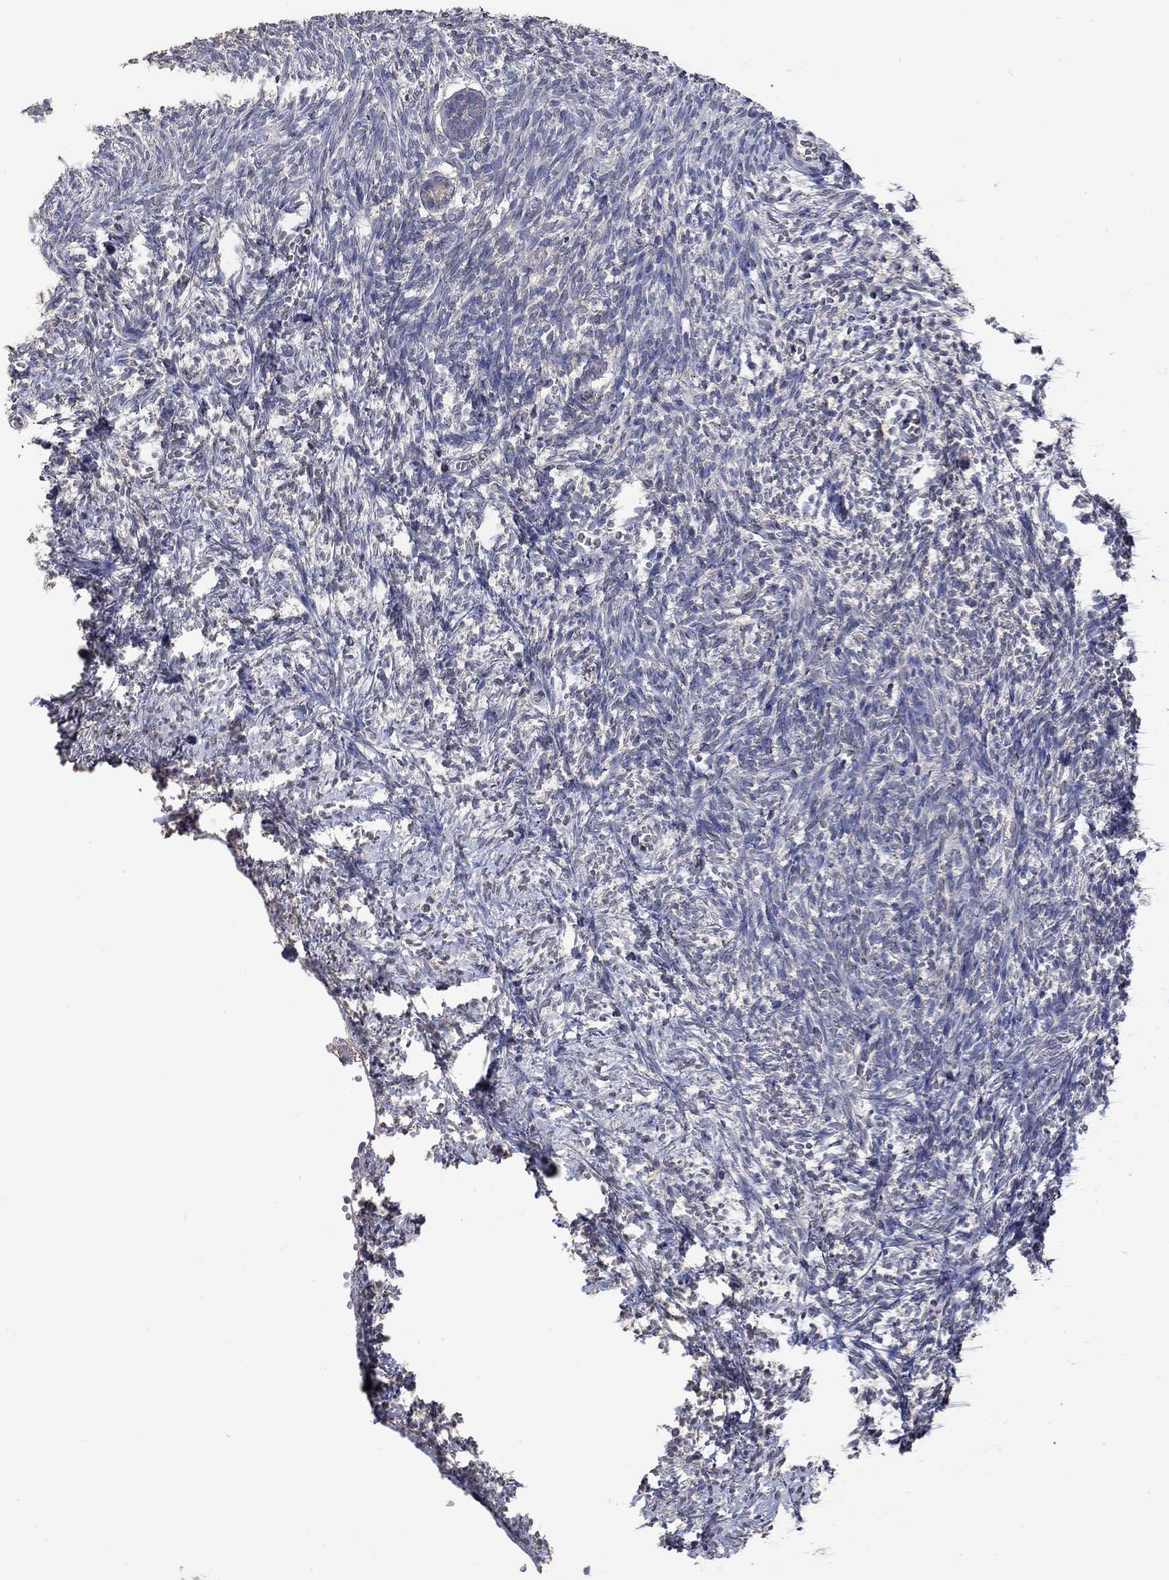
{"staining": {"intensity": "negative", "quantity": "none", "location": "none"}, "tissue": "ovary", "cell_type": "Follicle cells", "image_type": "normal", "snomed": [{"axis": "morphology", "description": "Normal tissue, NOS"}, {"axis": "topography", "description": "Ovary"}], "caption": "Immunohistochemical staining of unremarkable human ovary demonstrates no significant staining in follicle cells.", "gene": "PTPN20", "patient": {"sex": "female", "age": 43}}